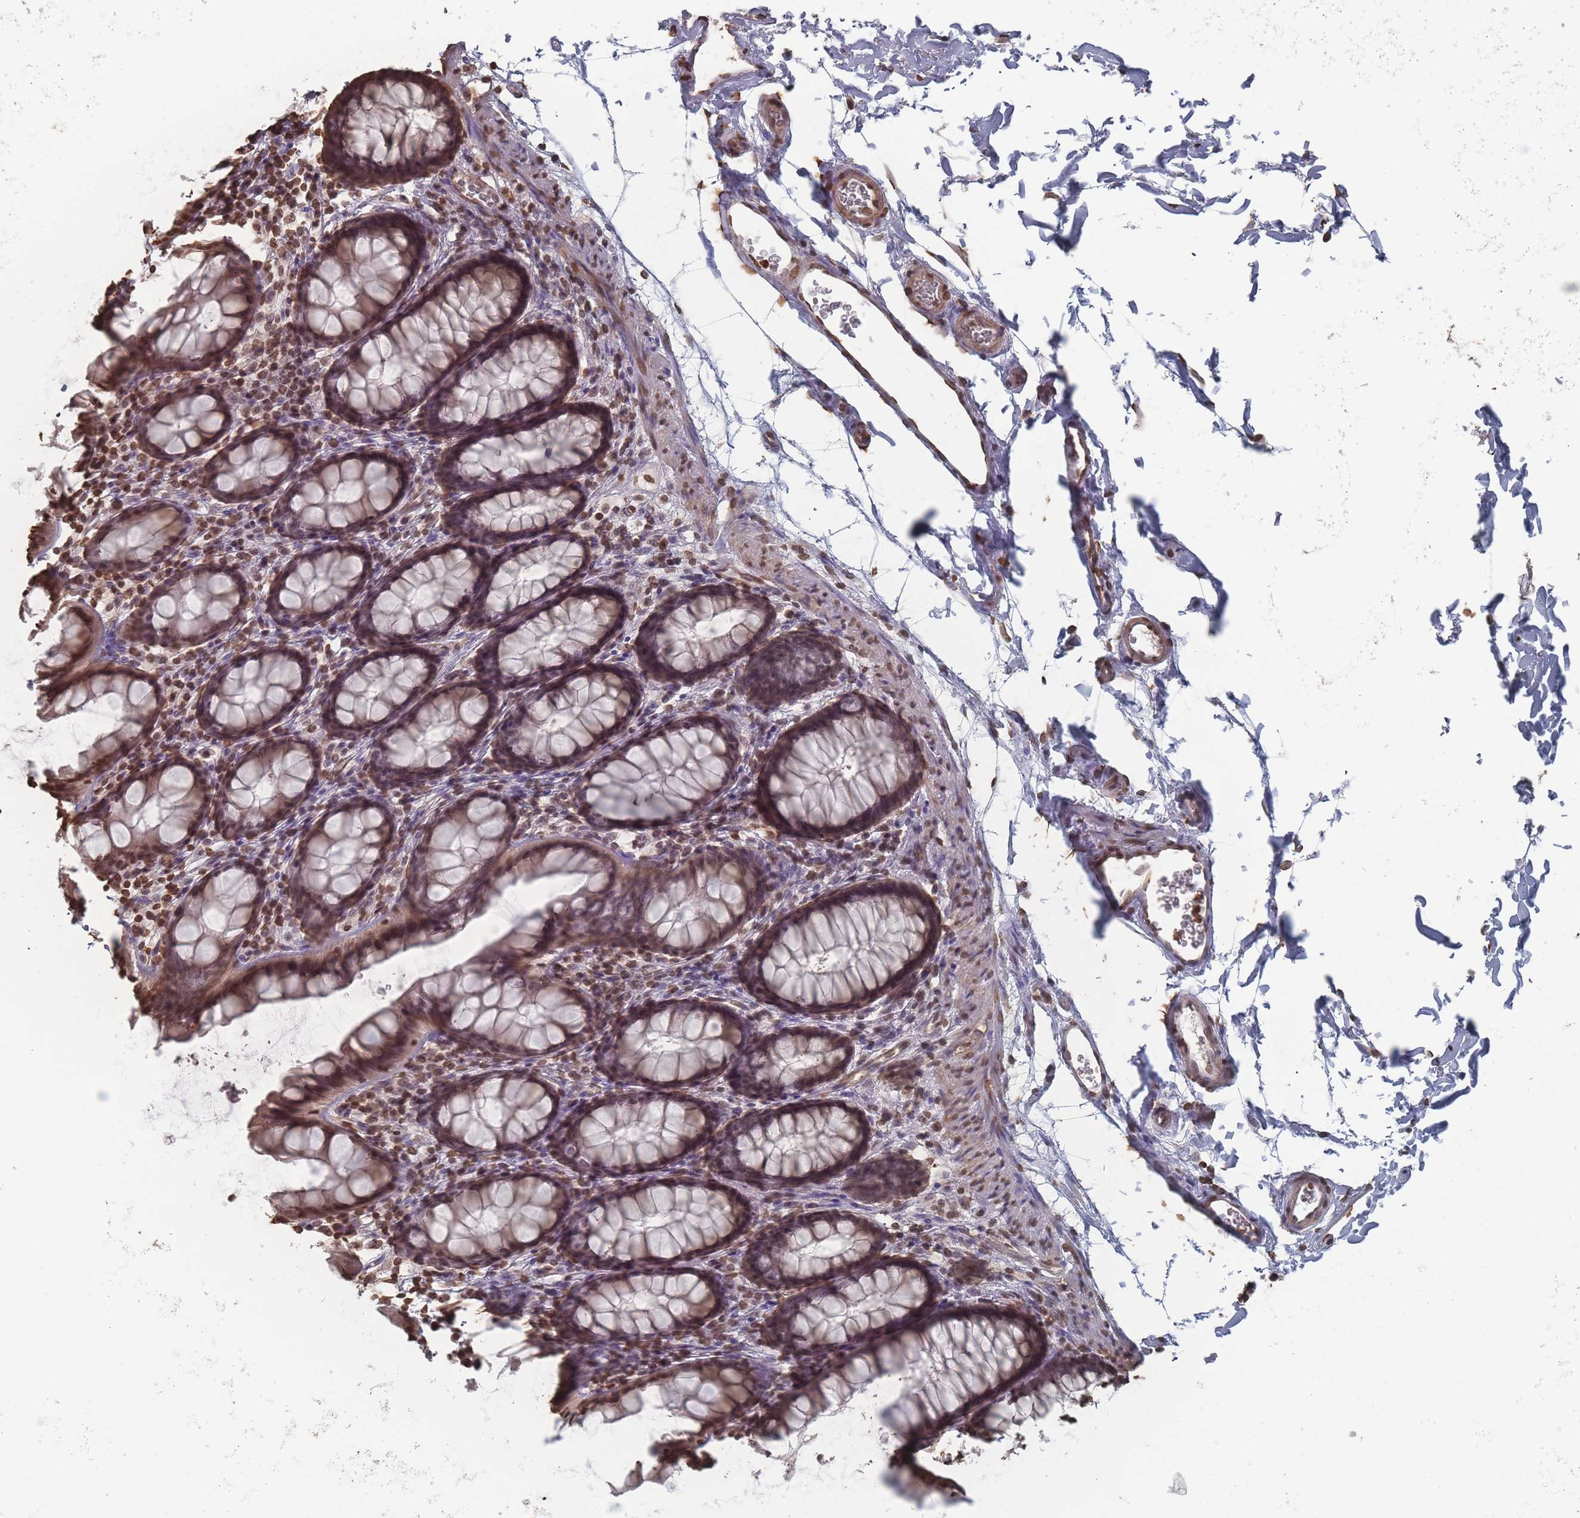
{"staining": {"intensity": "moderate", "quantity": ">75%", "location": "nuclear"}, "tissue": "rectum", "cell_type": "Glandular cells", "image_type": "normal", "snomed": [{"axis": "morphology", "description": "Normal tissue, NOS"}, {"axis": "topography", "description": "Rectum"}], "caption": "Protein positivity by immunohistochemistry demonstrates moderate nuclear expression in approximately >75% of glandular cells in normal rectum.", "gene": "PLEKHG5", "patient": {"sex": "female", "age": 65}}